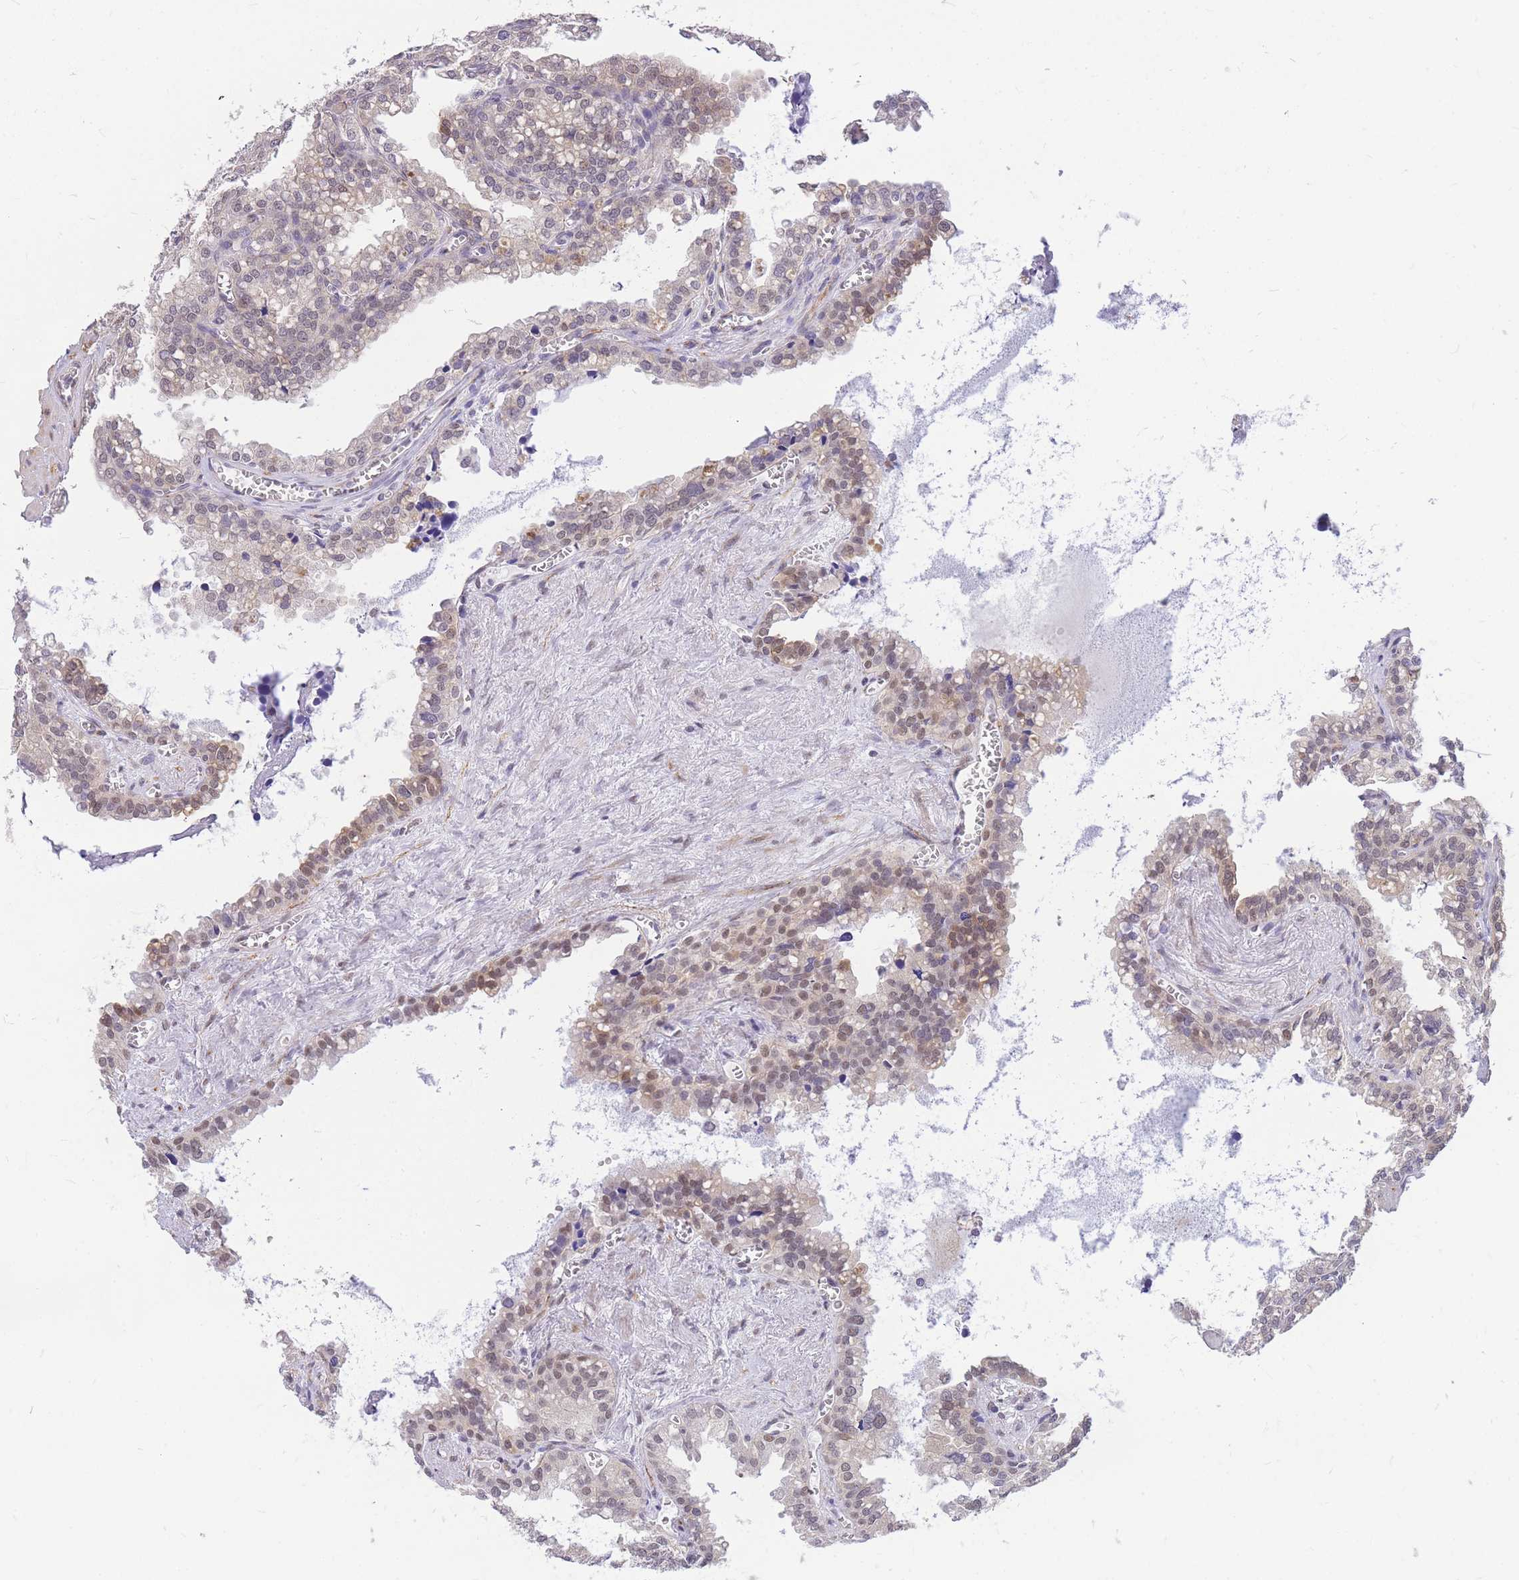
{"staining": {"intensity": "moderate", "quantity": "<25%", "location": "cytoplasmic/membranous,nuclear"}, "tissue": "seminal vesicle", "cell_type": "Glandular cells", "image_type": "normal", "snomed": [{"axis": "morphology", "description": "Normal tissue, NOS"}, {"axis": "topography", "description": "Prostate"}, {"axis": "topography", "description": "Seminal veicle"}], "caption": "Brown immunohistochemical staining in benign seminal vesicle demonstrates moderate cytoplasmic/membranous,nuclear staining in about <25% of glandular cells. (Stains: DAB in brown, nuclei in blue, Microscopy: brightfield microscopy at high magnification).", "gene": "S100PBP", "patient": {"sex": "male", "age": 51}}